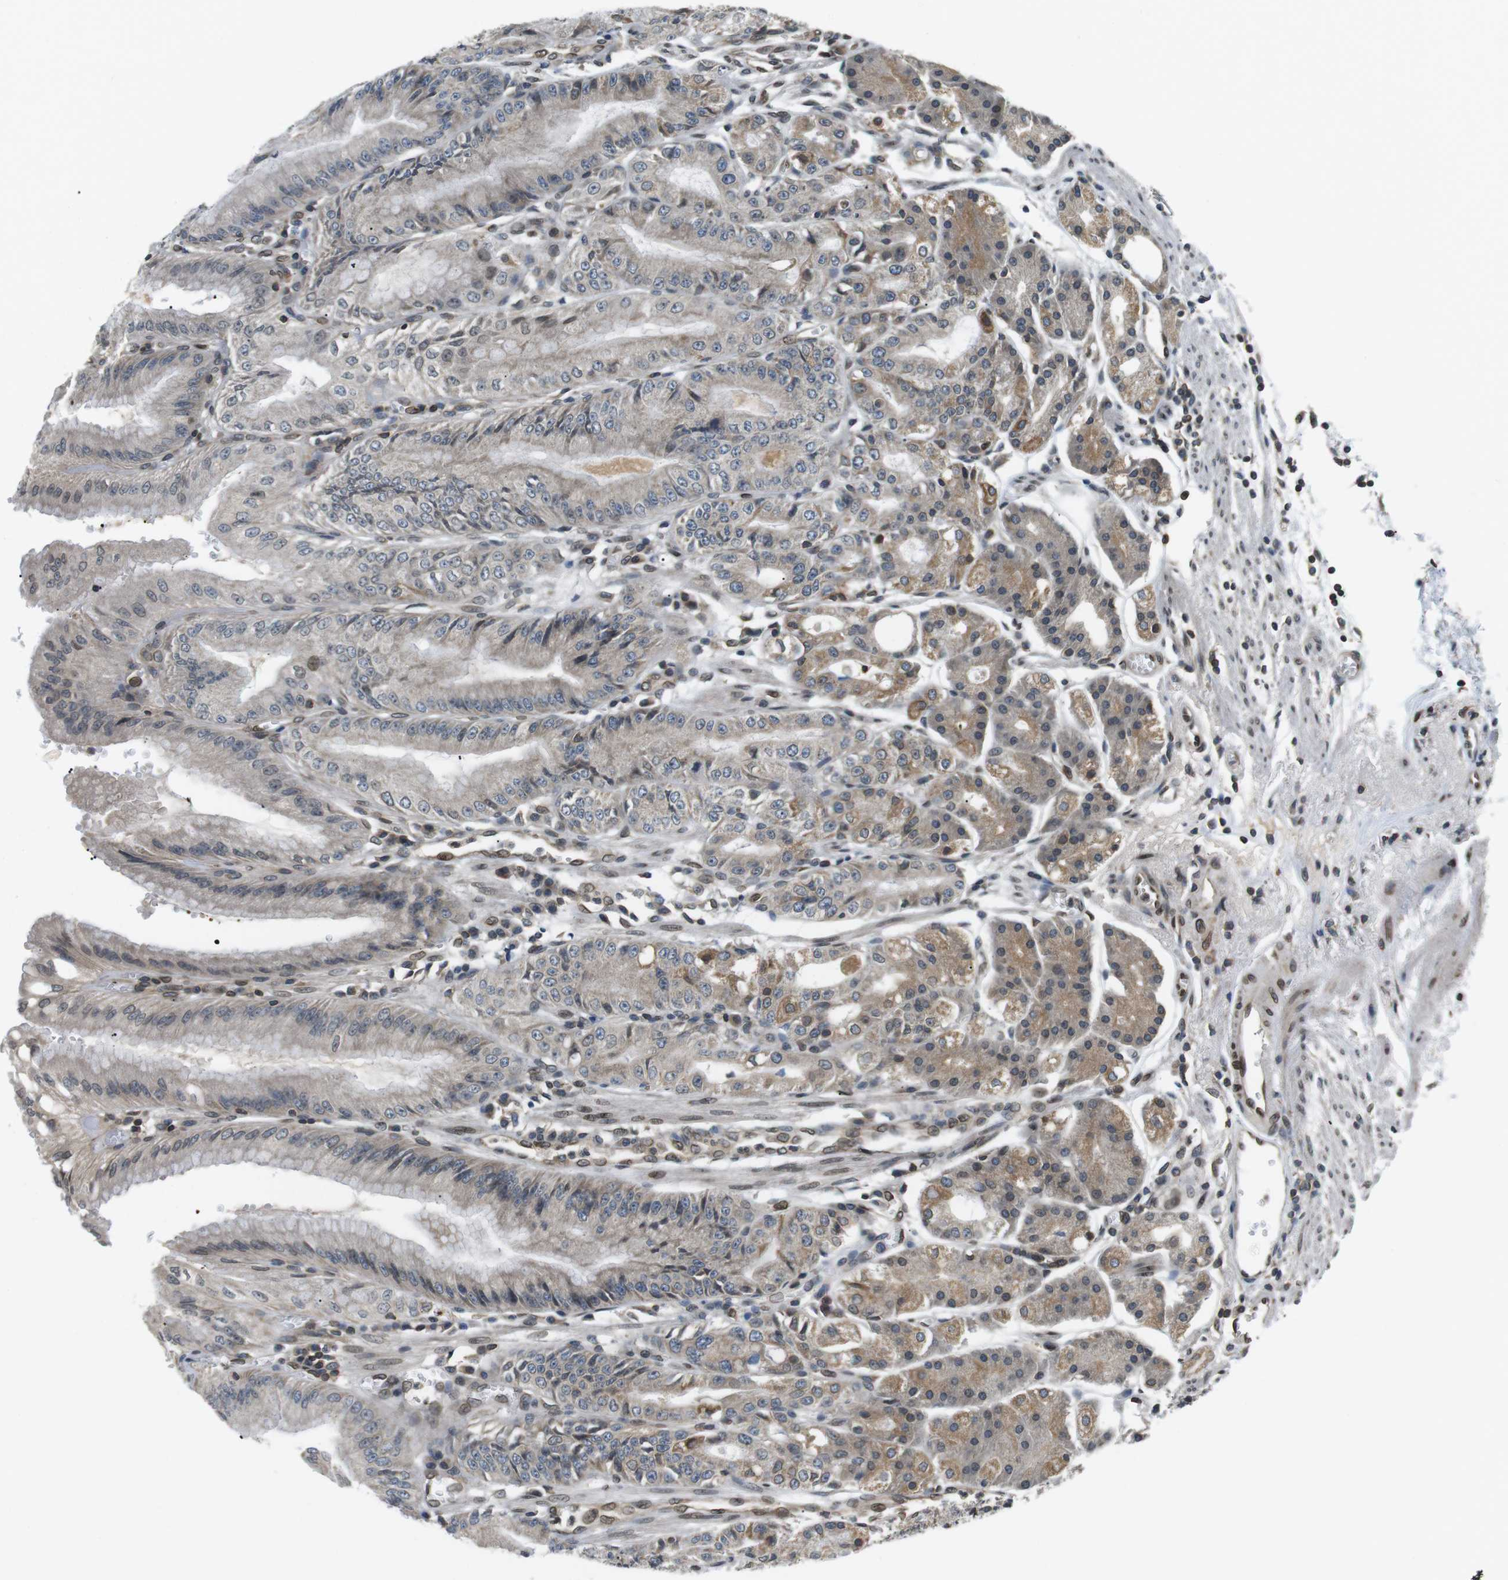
{"staining": {"intensity": "moderate", "quantity": "25%-75%", "location": "cytoplasmic/membranous,nuclear"}, "tissue": "stomach", "cell_type": "Glandular cells", "image_type": "normal", "snomed": [{"axis": "morphology", "description": "Normal tissue, NOS"}, {"axis": "topography", "description": "Stomach, lower"}], "caption": "Protein expression analysis of benign stomach demonstrates moderate cytoplasmic/membranous,nuclear staining in approximately 25%-75% of glandular cells.", "gene": "TMX4", "patient": {"sex": "male", "age": 71}}